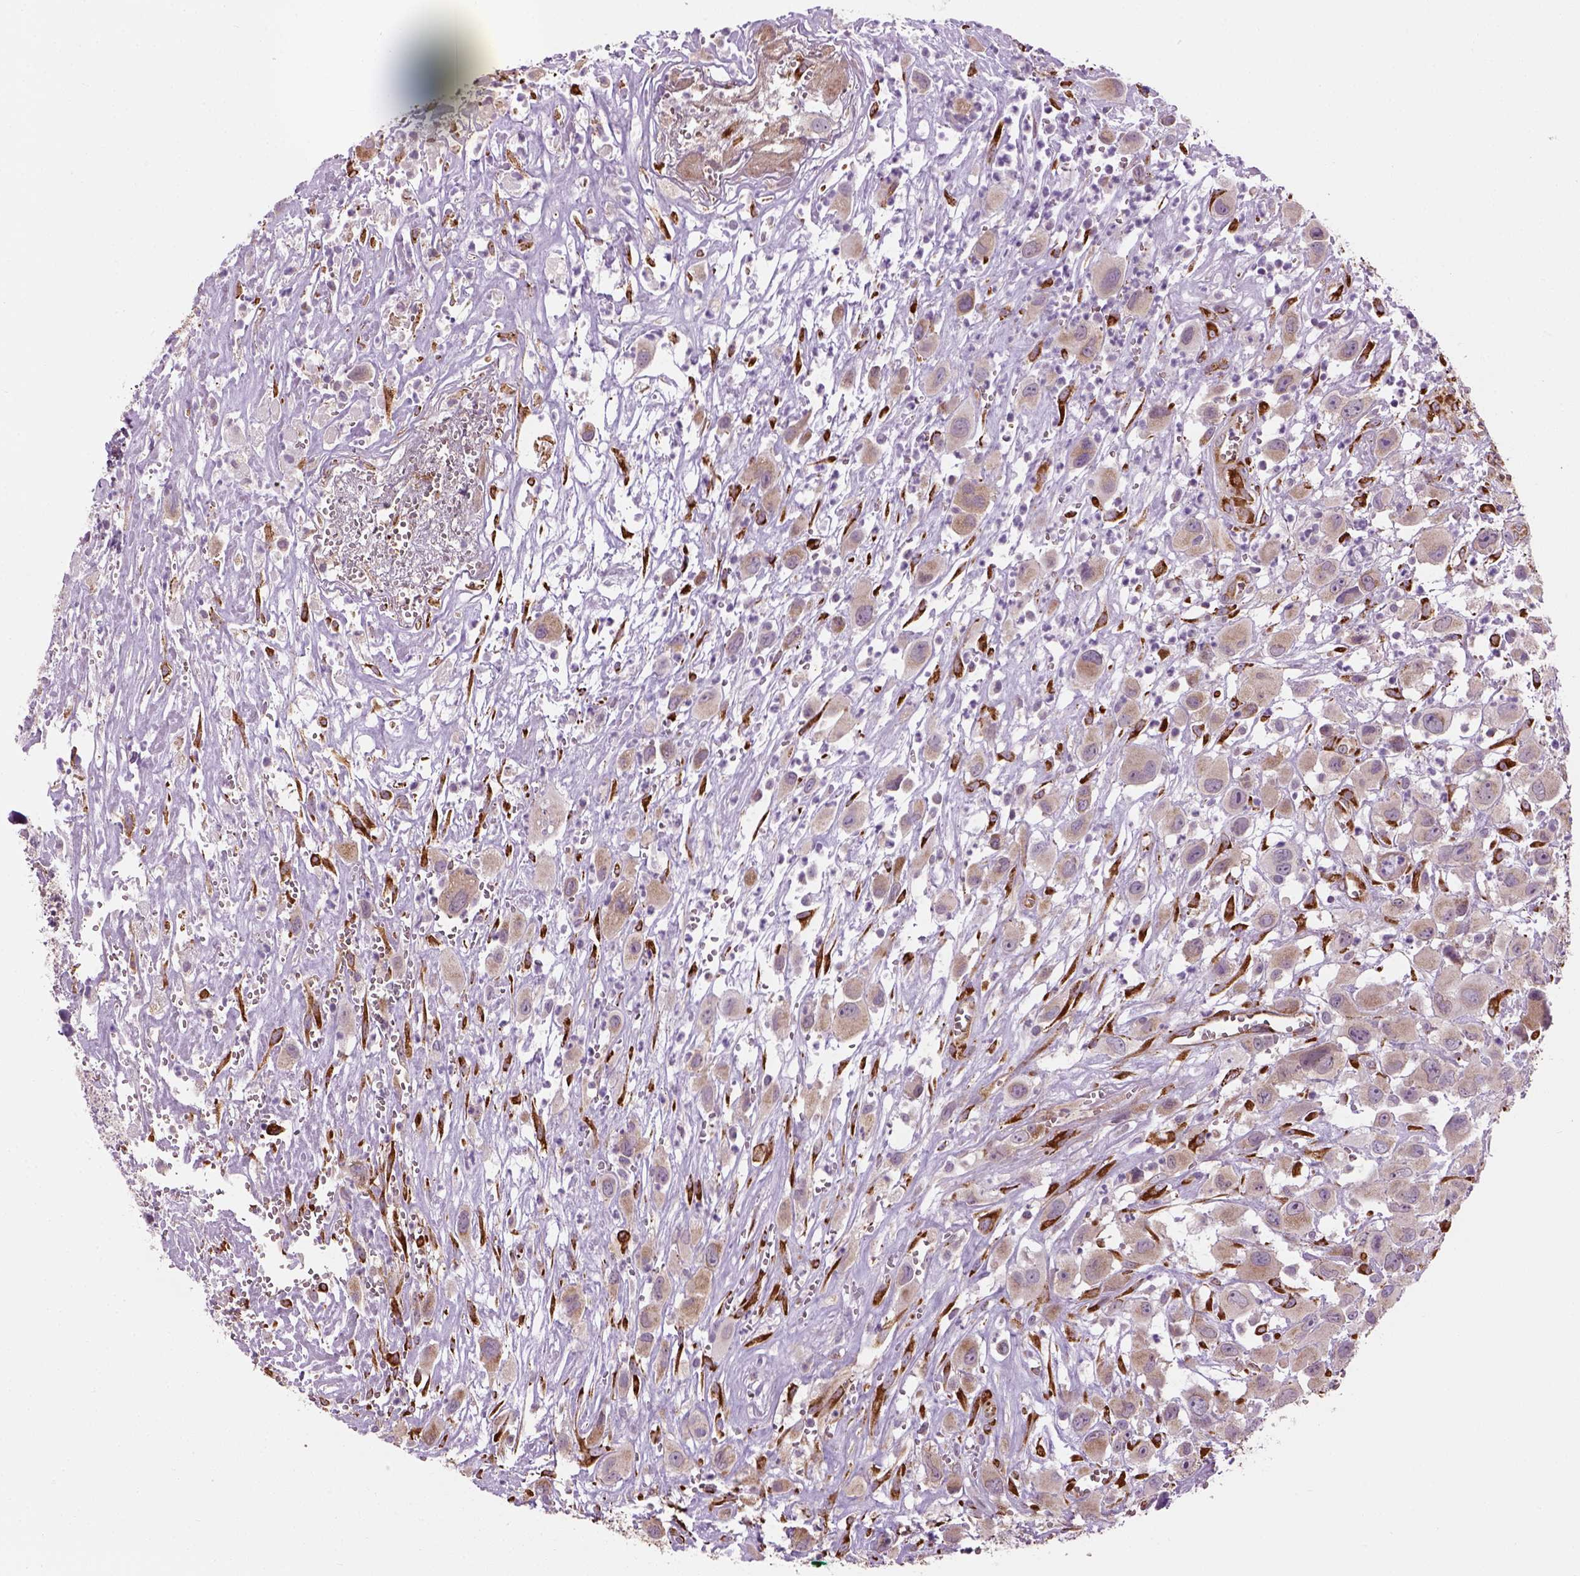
{"staining": {"intensity": "weak", "quantity": "25%-75%", "location": "cytoplasmic/membranous"}, "tissue": "head and neck cancer", "cell_type": "Tumor cells", "image_type": "cancer", "snomed": [{"axis": "morphology", "description": "Squamous cell carcinoma, NOS"}, {"axis": "morphology", "description": "Squamous cell carcinoma, metastatic, NOS"}, {"axis": "topography", "description": "Oral tissue"}, {"axis": "topography", "description": "Head-Neck"}], "caption": "Head and neck cancer stained with IHC demonstrates weak cytoplasmic/membranous positivity in approximately 25%-75% of tumor cells.", "gene": "XK", "patient": {"sex": "female", "age": 85}}